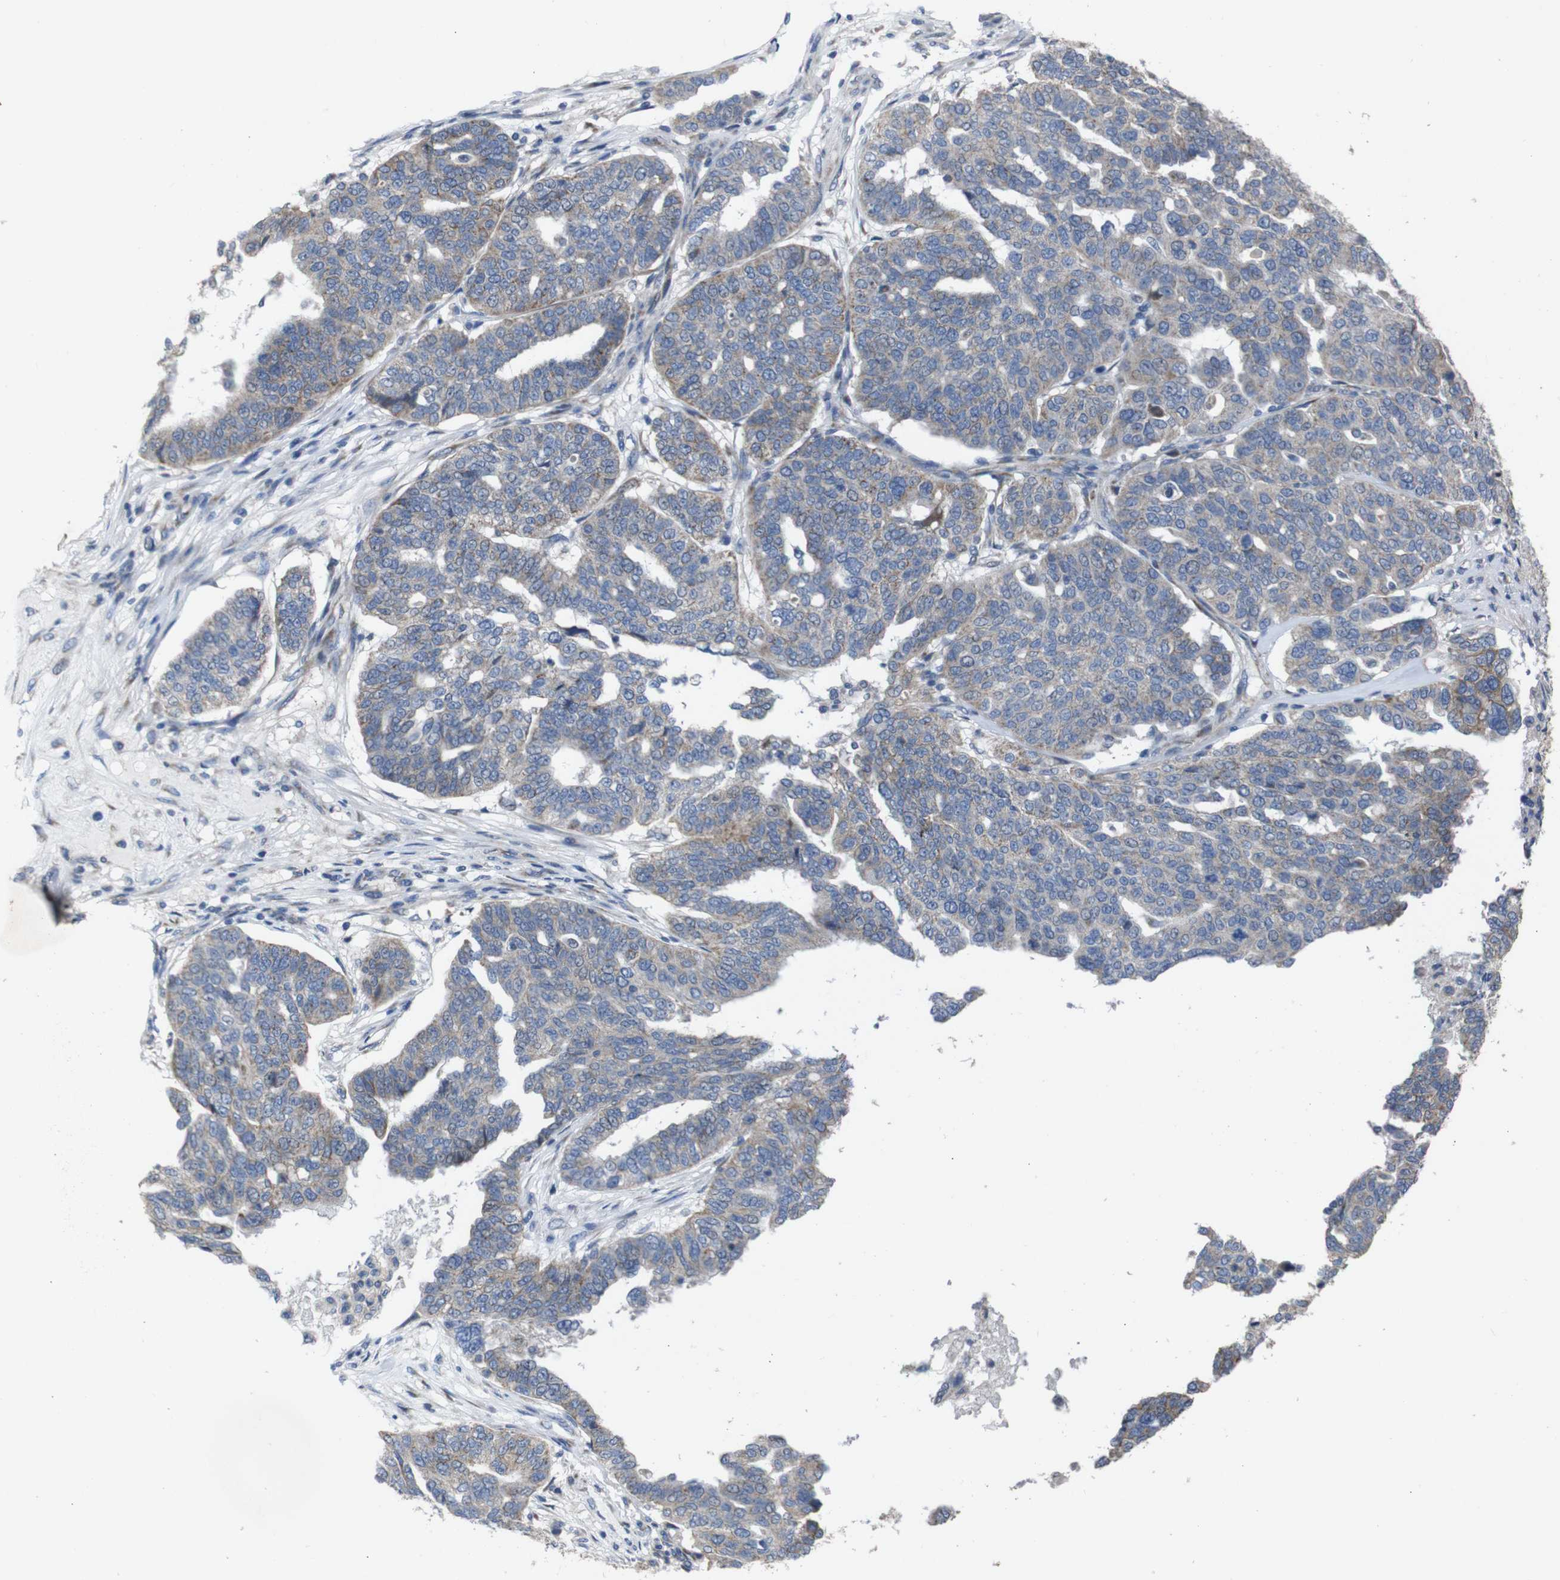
{"staining": {"intensity": "weak", "quantity": "25%-75%", "location": "cytoplasmic/membranous"}, "tissue": "ovarian cancer", "cell_type": "Tumor cells", "image_type": "cancer", "snomed": [{"axis": "morphology", "description": "Cystadenocarcinoma, serous, NOS"}, {"axis": "topography", "description": "Ovary"}], "caption": "IHC of human serous cystadenocarcinoma (ovarian) exhibits low levels of weak cytoplasmic/membranous positivity in approximately 25%-75% of tumor cells.", "gene": "CHST10", "patient": {"sex": "female", "age": 59}}